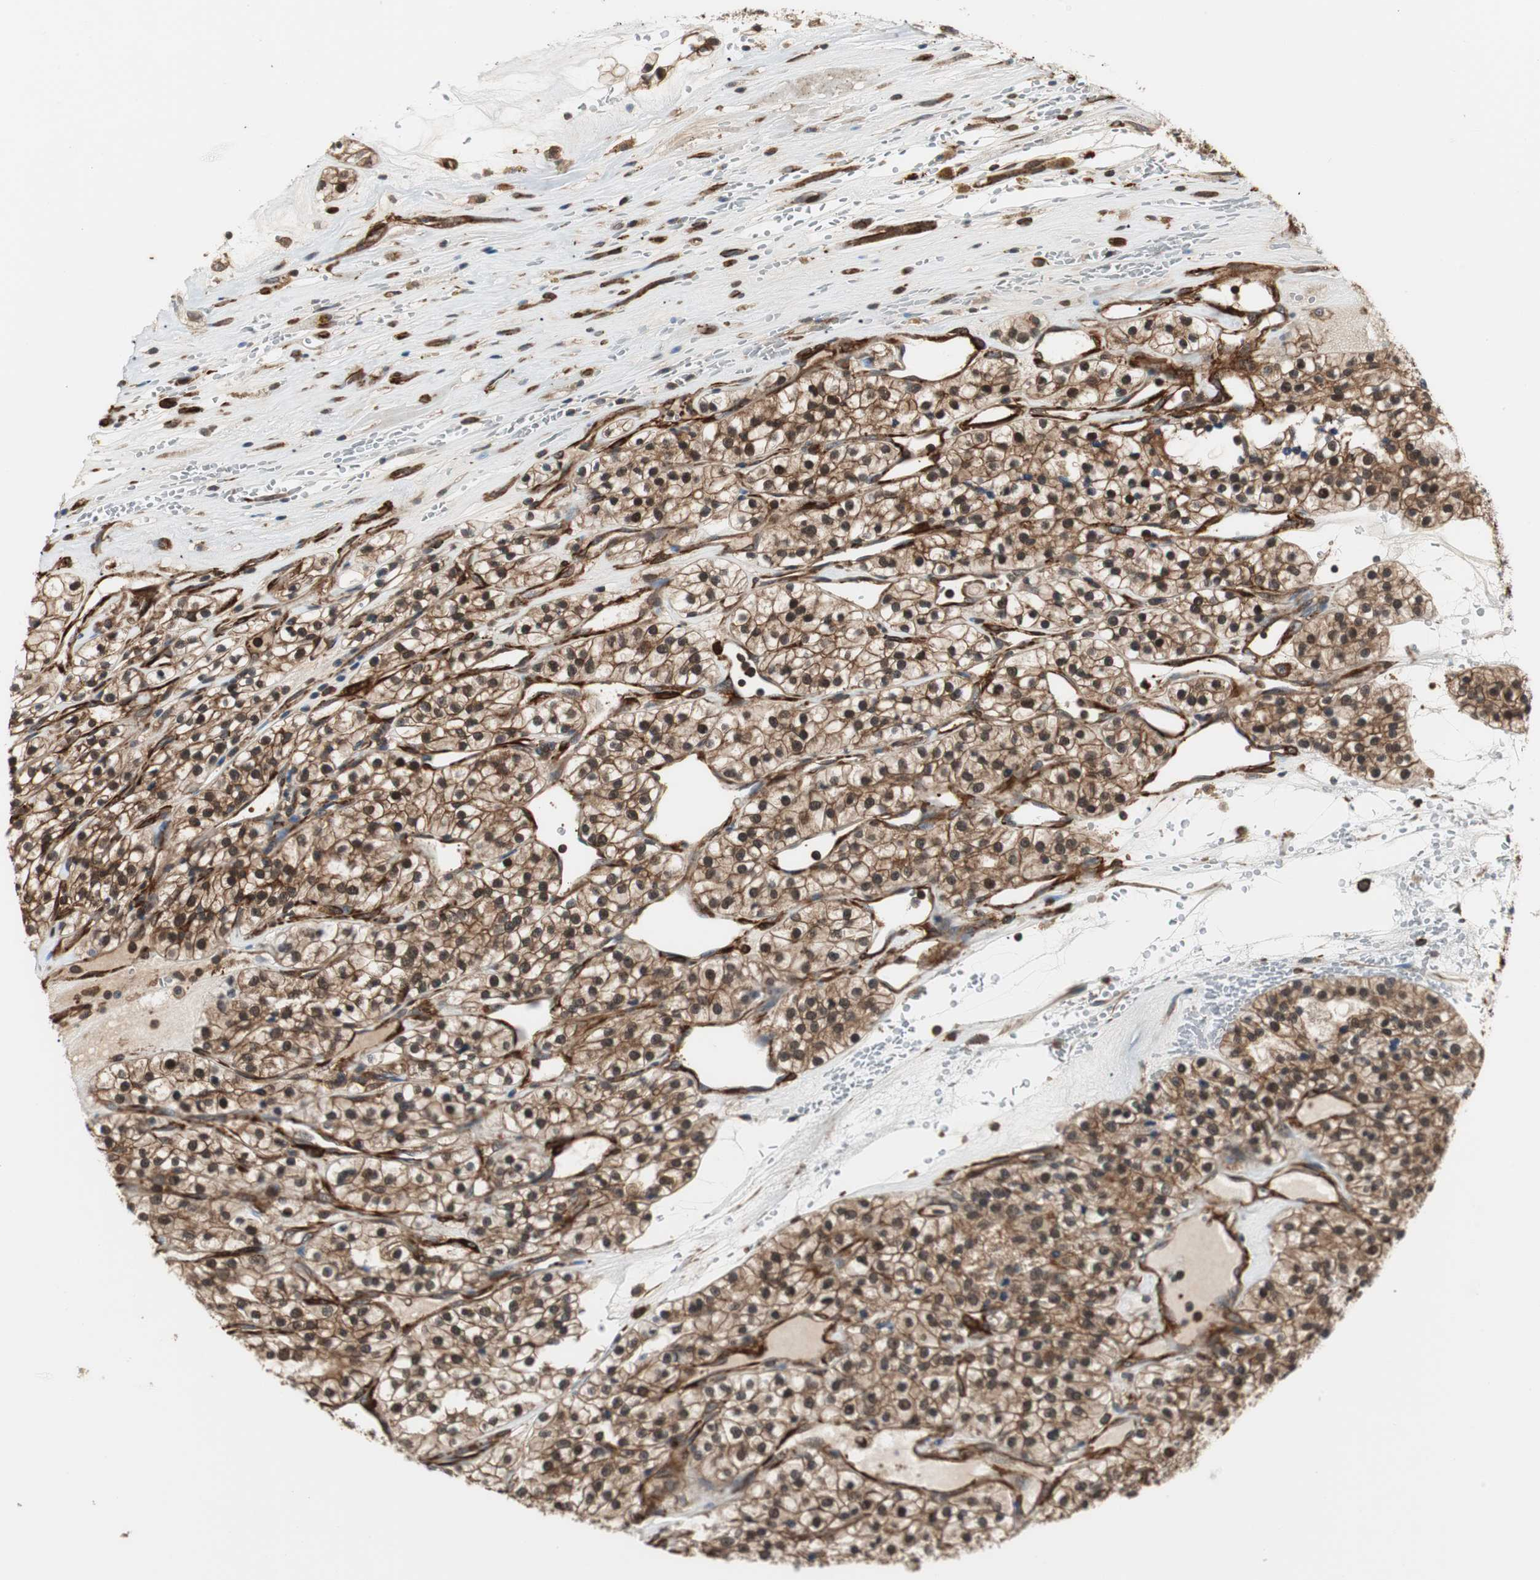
{"staining": {"intensity": "moderate", "quantity": ">75%", "location": "cytoplasmic/membranous,nuclear"}, "tissue": "renal cancer", "cell_type": "Tumor cells", "image_type": "cancer", "snomed": [{"axis": "morphology", "description": "Adenocarcinoma, NOS"}, {"axis": "topography", "description": "Kidney"}], "caption": "Tumor cells reveal medium levels of moderate cytoplasmic/membranous and nuclear positivity in about >75% of cells in renal cancer.", "gene": "PTPN11", "patient": {"sex": "female", "age": 57}}